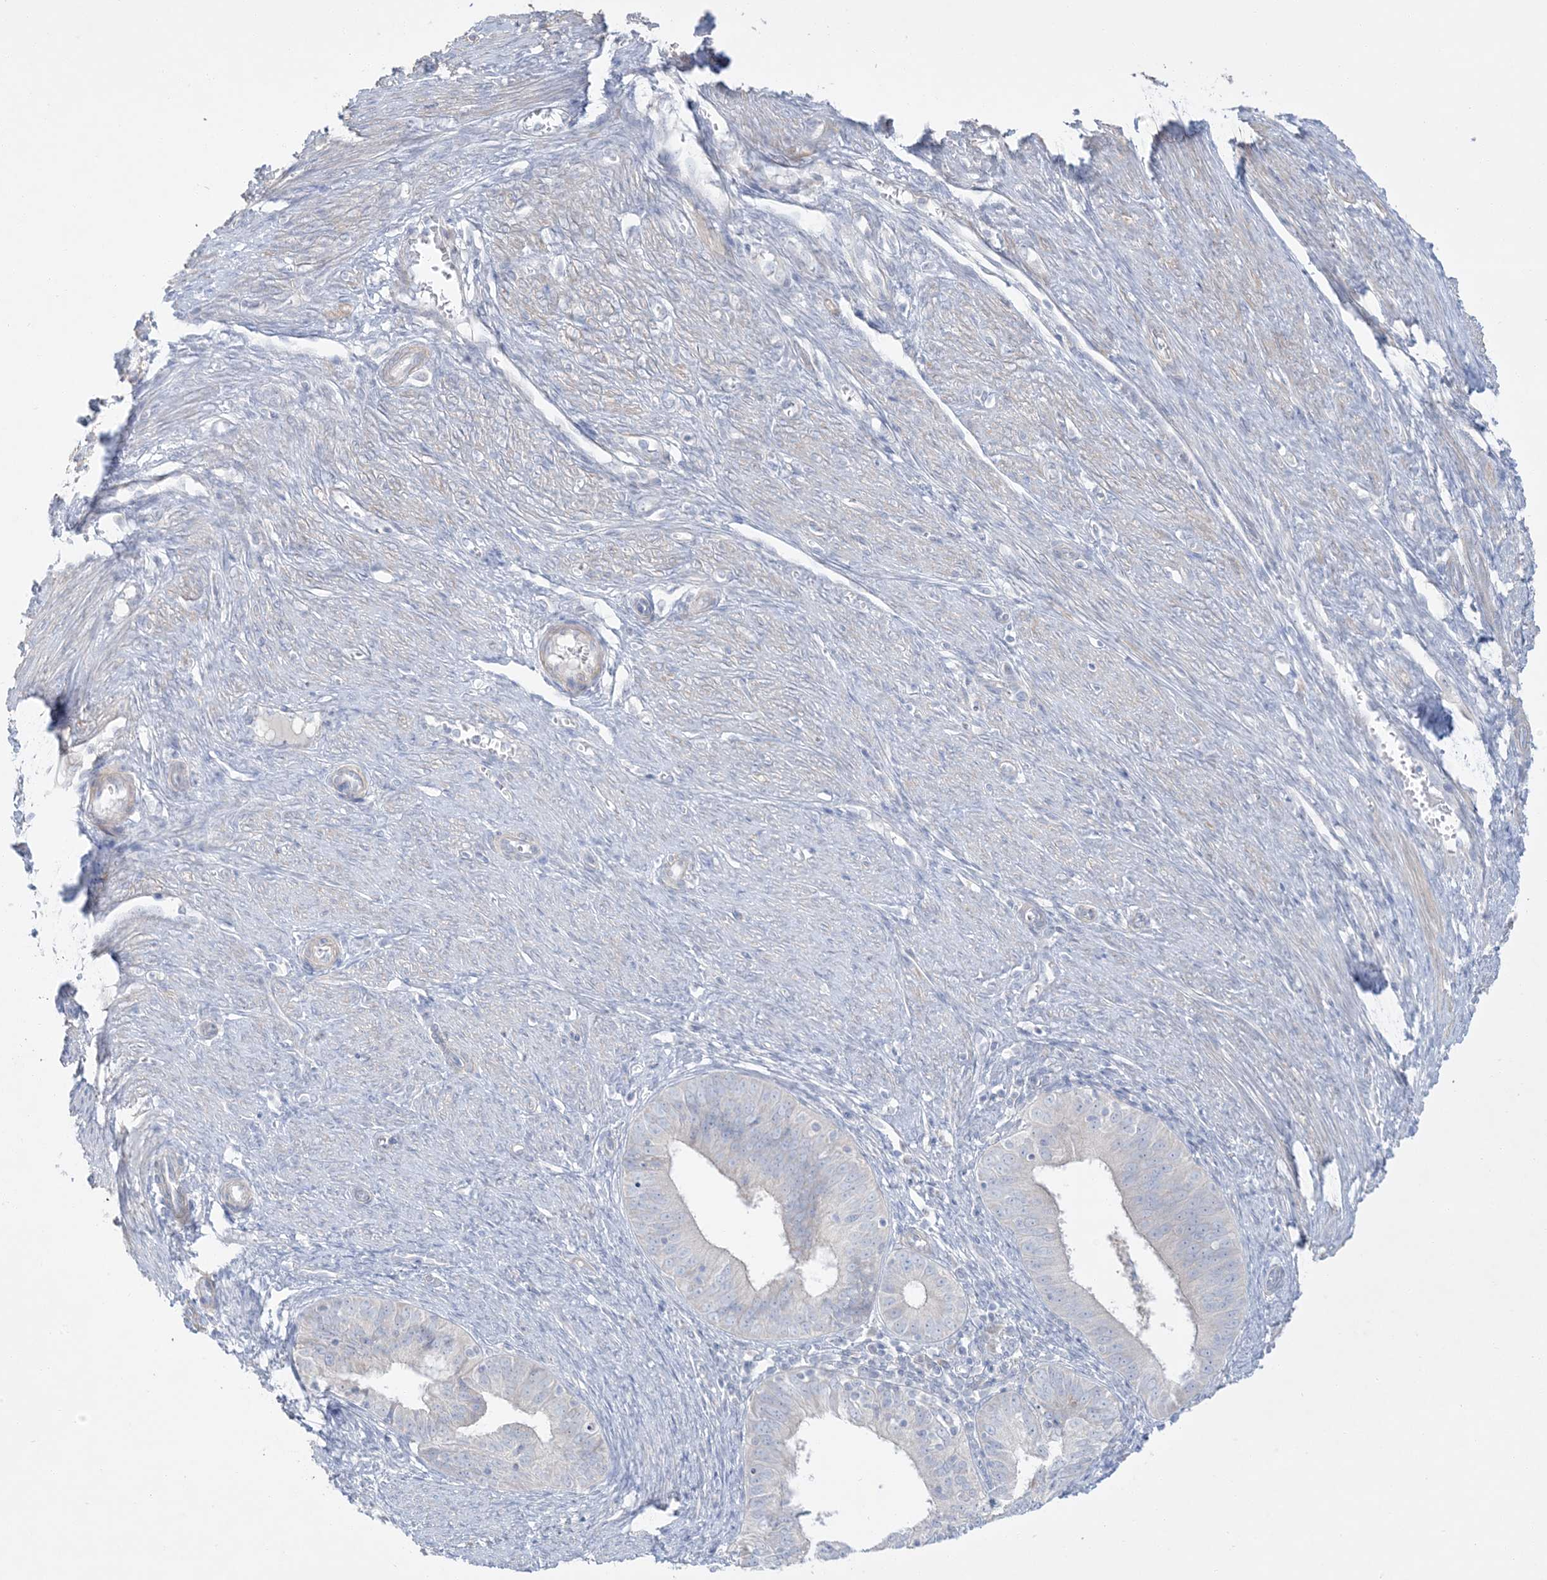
{"staining": {"intensity": "negative", "quantity": "none", "location": "none"}, "tissue": "endometrial cancer", "cell_type": "Tumor cells", "image_type": "cancer", "snomed": [{"axis": "morphology", "description": "Adenocarcinoma, NOS"}, {"axis": "topography", "description": "Endometrium"}], "caption": "IHC of human adenocarcinoma (endometrial) shows no positivity in tumor cells.", "gene": "FAM184A", "patient": {"sex": "female", "age": 51}}